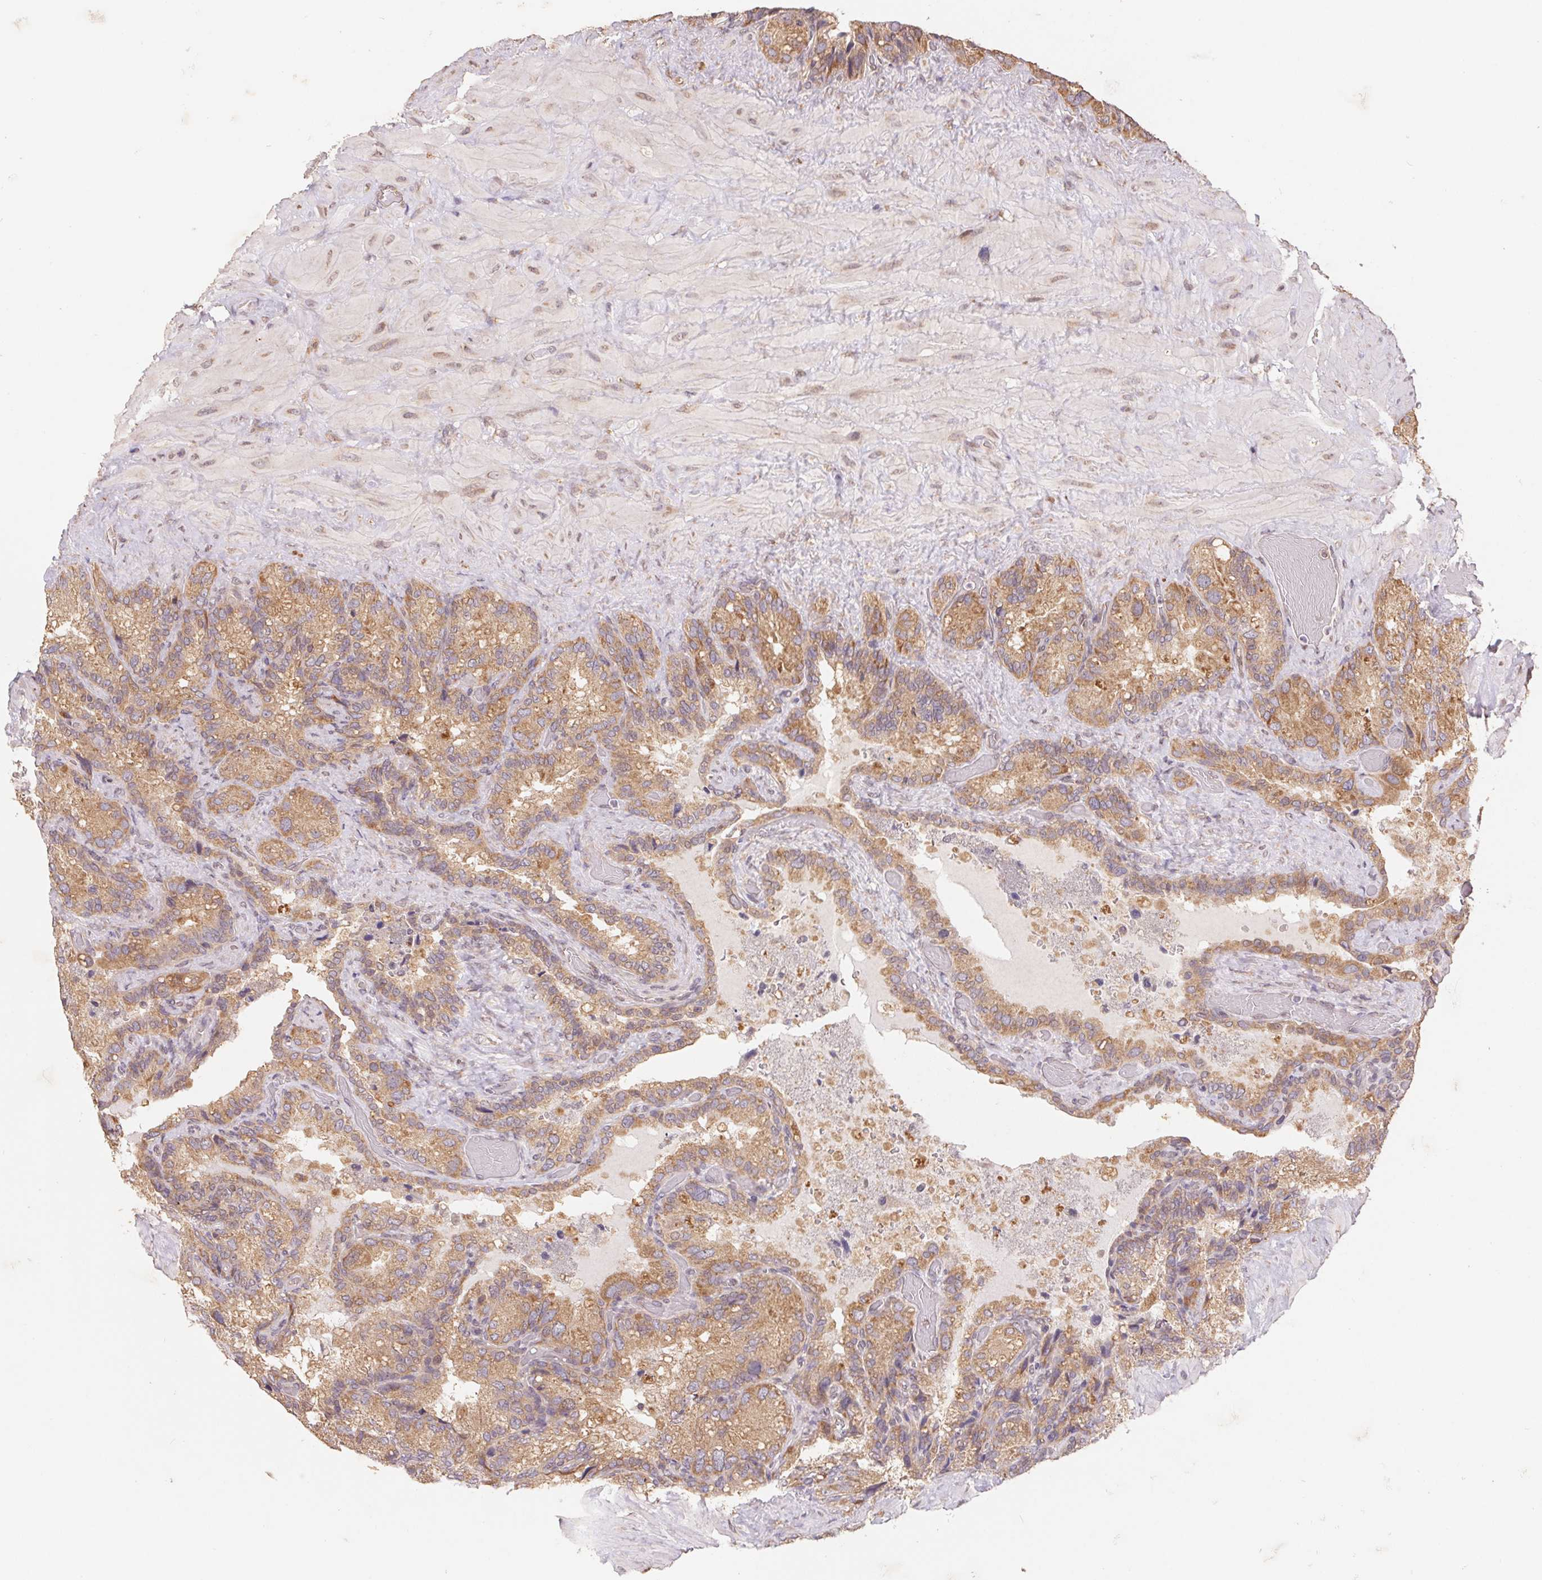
{"staining": {"intensity": "moderate", "quantity": ">75%", "location": "cytoplasmic/membranous"}, "tissue": "seminal vesicle", "cell_type": "Glandular cells", "image_type": "normal", "snomed": [{"axis": "morphology", "description": "Normal tissue, NOS"}, {"axis": "topography", "description": "Seminal veicle"}], "caption": "Immunohistochemistry (IHC) (DAB) staining of normal human seminal vesicle displays moderate cytoplasmic/membranous protein staining in about >75% of glandular cells. (DAB IHC with brightfield microscopy, high magnification).", "gene": "RPL27A", "patient": {"sex": "male", "age": 60}}